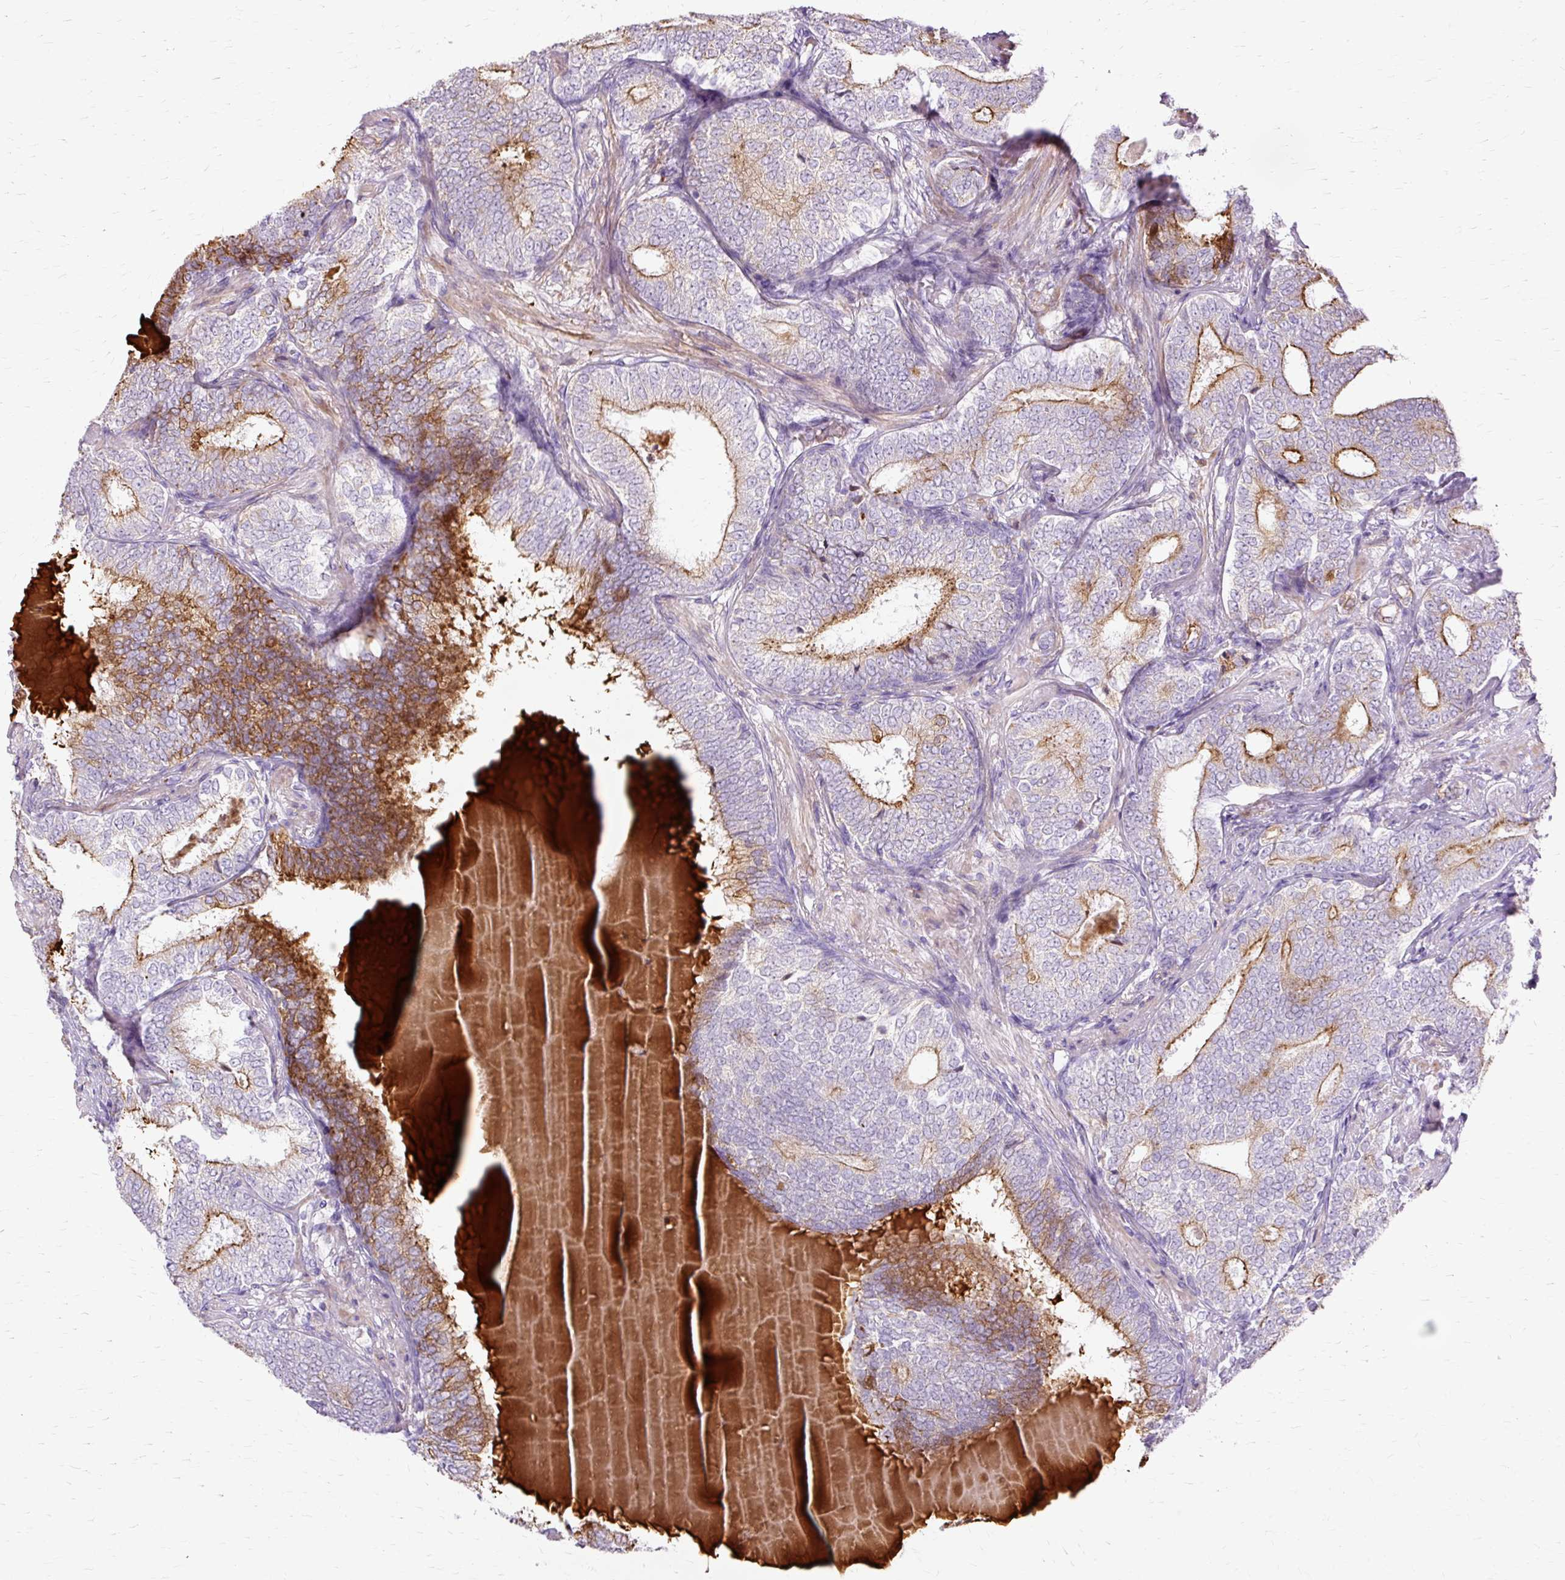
{"staining": {"intensity": "strong", "quantity": "25%-75%", "location": "cytoplasmic/membranous"}, "tissue": "prostate cancer", "cell_type": "Tumor cells", "image_type": "cancer", "snomed": [{"axis": "morphology", "description": "Adenocarcinoma, High grade"}, {"axis": "topography", "description": "Prostate"}], "caption": "A brown stain labels strong cytoplasmic/membranous staining of a protein in adenocarcinoma (high-grade) (prostate) tumor cells.", "gene": "DCTN4", "patient": {"sex": "male", "age": 72}}